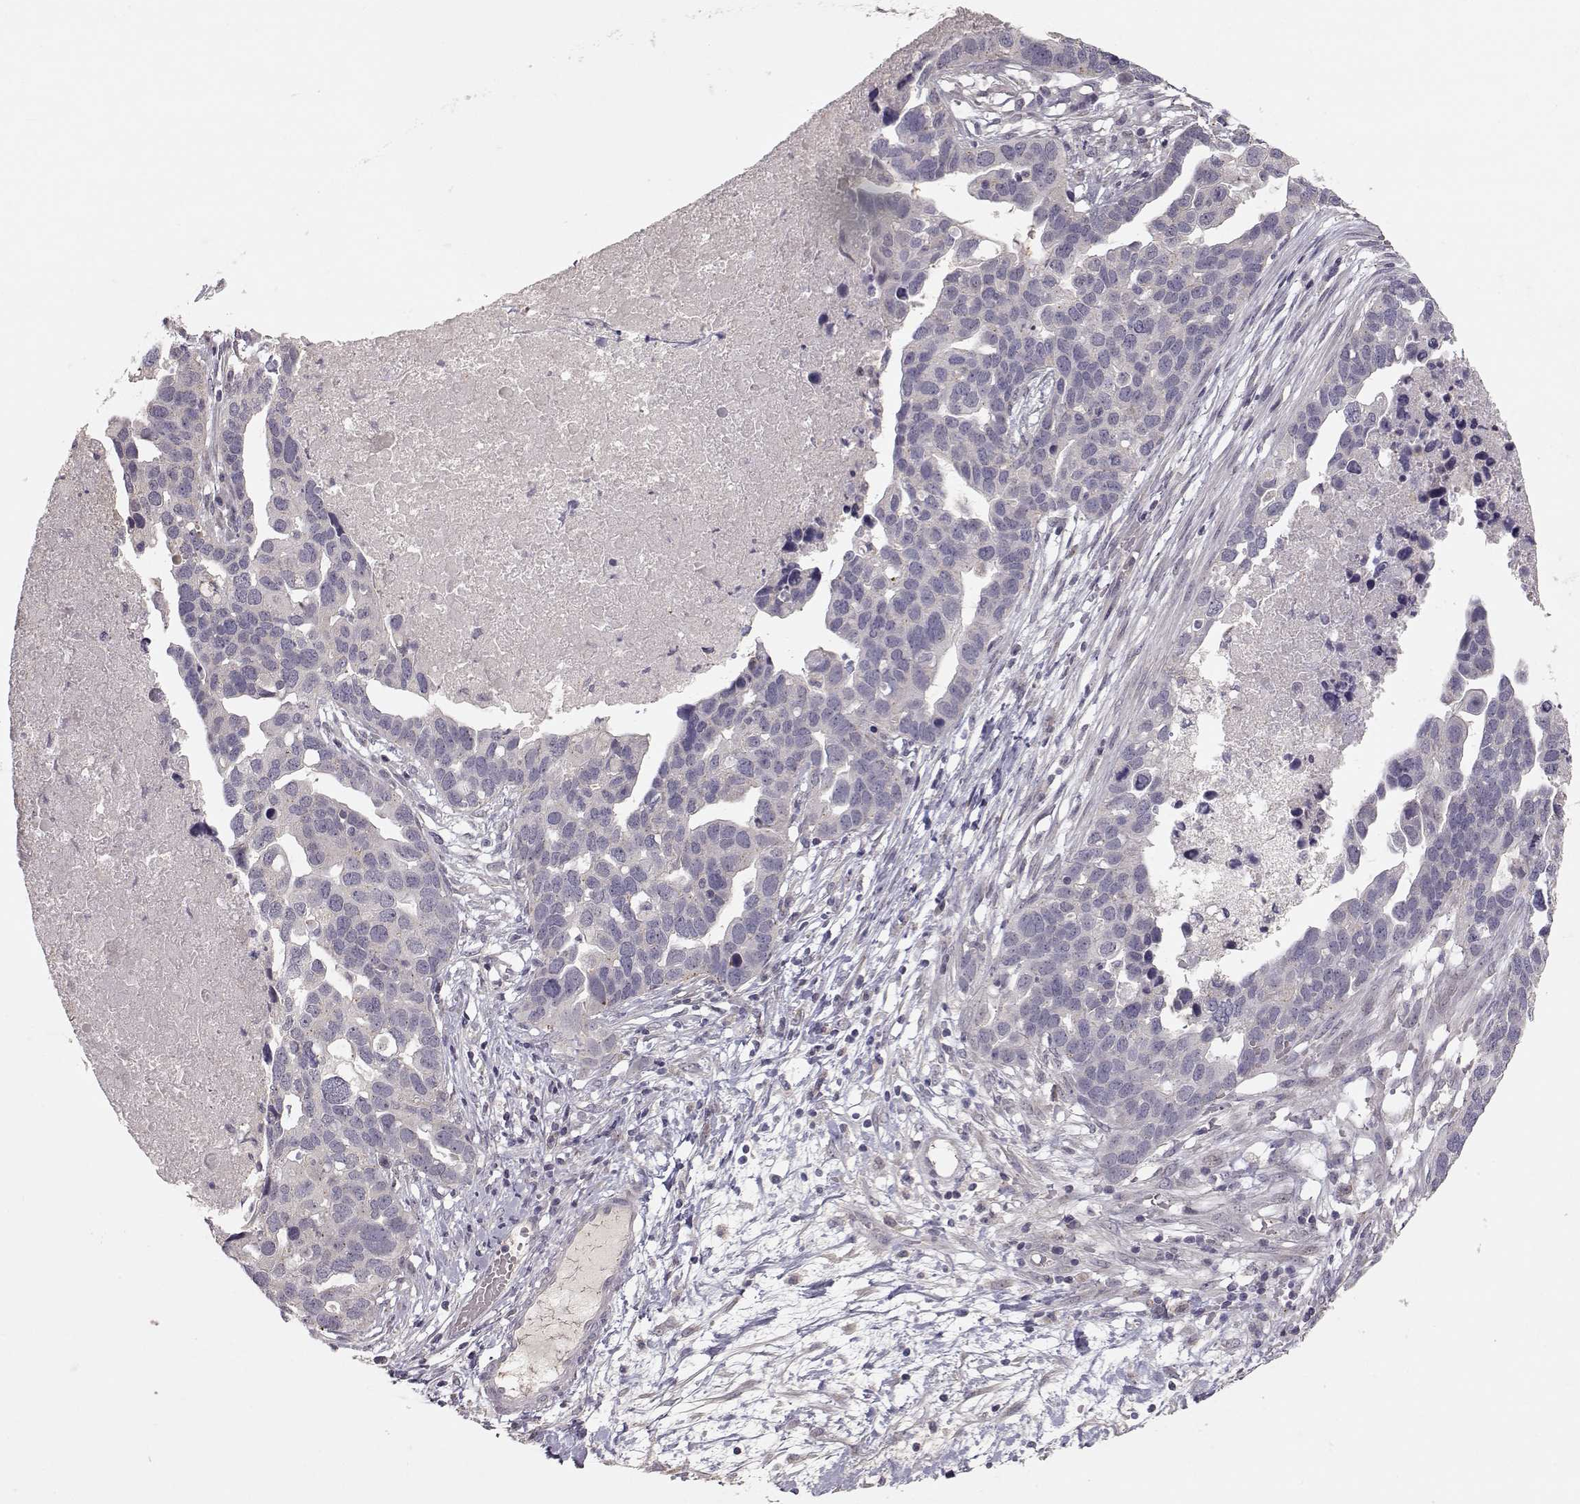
{"staining": {"intensity": "negative", "quantity": "none", "location": "none"}, "tissue": "ovarian cancer", "cell_type": "Tumor cells", "image_type": "cancer", "snomed": [{"axis": "morphology", "description": "Cystadenocarcinoma, serous, NOS"}, {"axis": "topography", "description": "Ovary"}], "caption": "High power microscopy photomicrograph of an immunohistochemistry (IHC) photomicrograph of ovarian cancer, revealing no significant positivity in tumor cells.", "gene": "PNMT", "patient": {"sex": "female", "age": 54}}